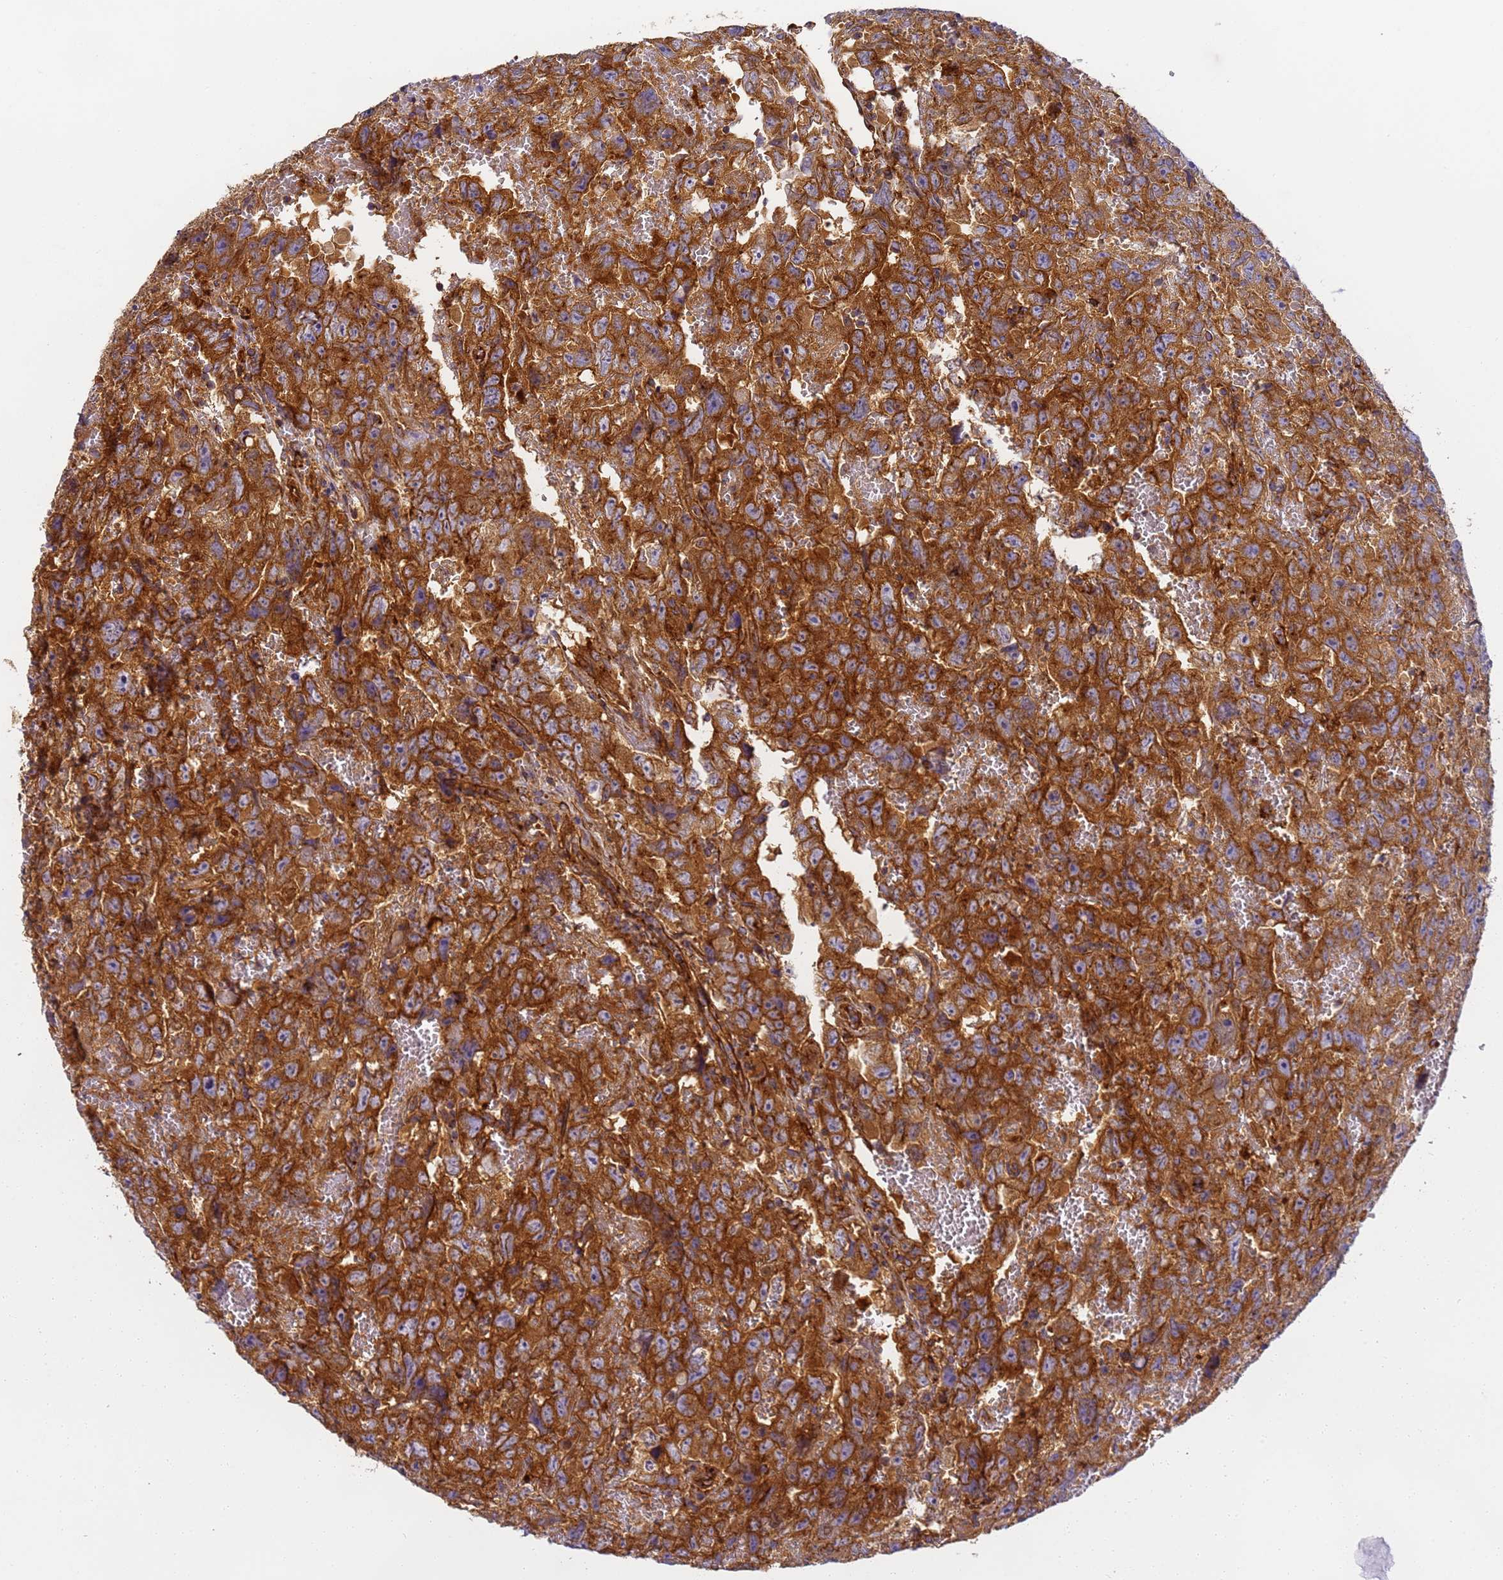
{"staining": {"intensity": "strong", "quantity": ">75%", "location": "cytoplasmic/membranous"}, "tissue": "testis cancer", "cell_type": "Tumor cells", "image_type": "cancer", "snomed": [{"axis": "morphology", "description": "Carcinoma, Embryonal, NOS"}, {"axis": "topography", "description": "Testis"}], "caption": "Protein staining displays strong cytoplasmic/membranous positivity in approximately >75% of tumor cells in testis cancer (embryonal carcinoma).", "gene": "DYNC1I2", "patient": {"sex": "male", "age": 45}}